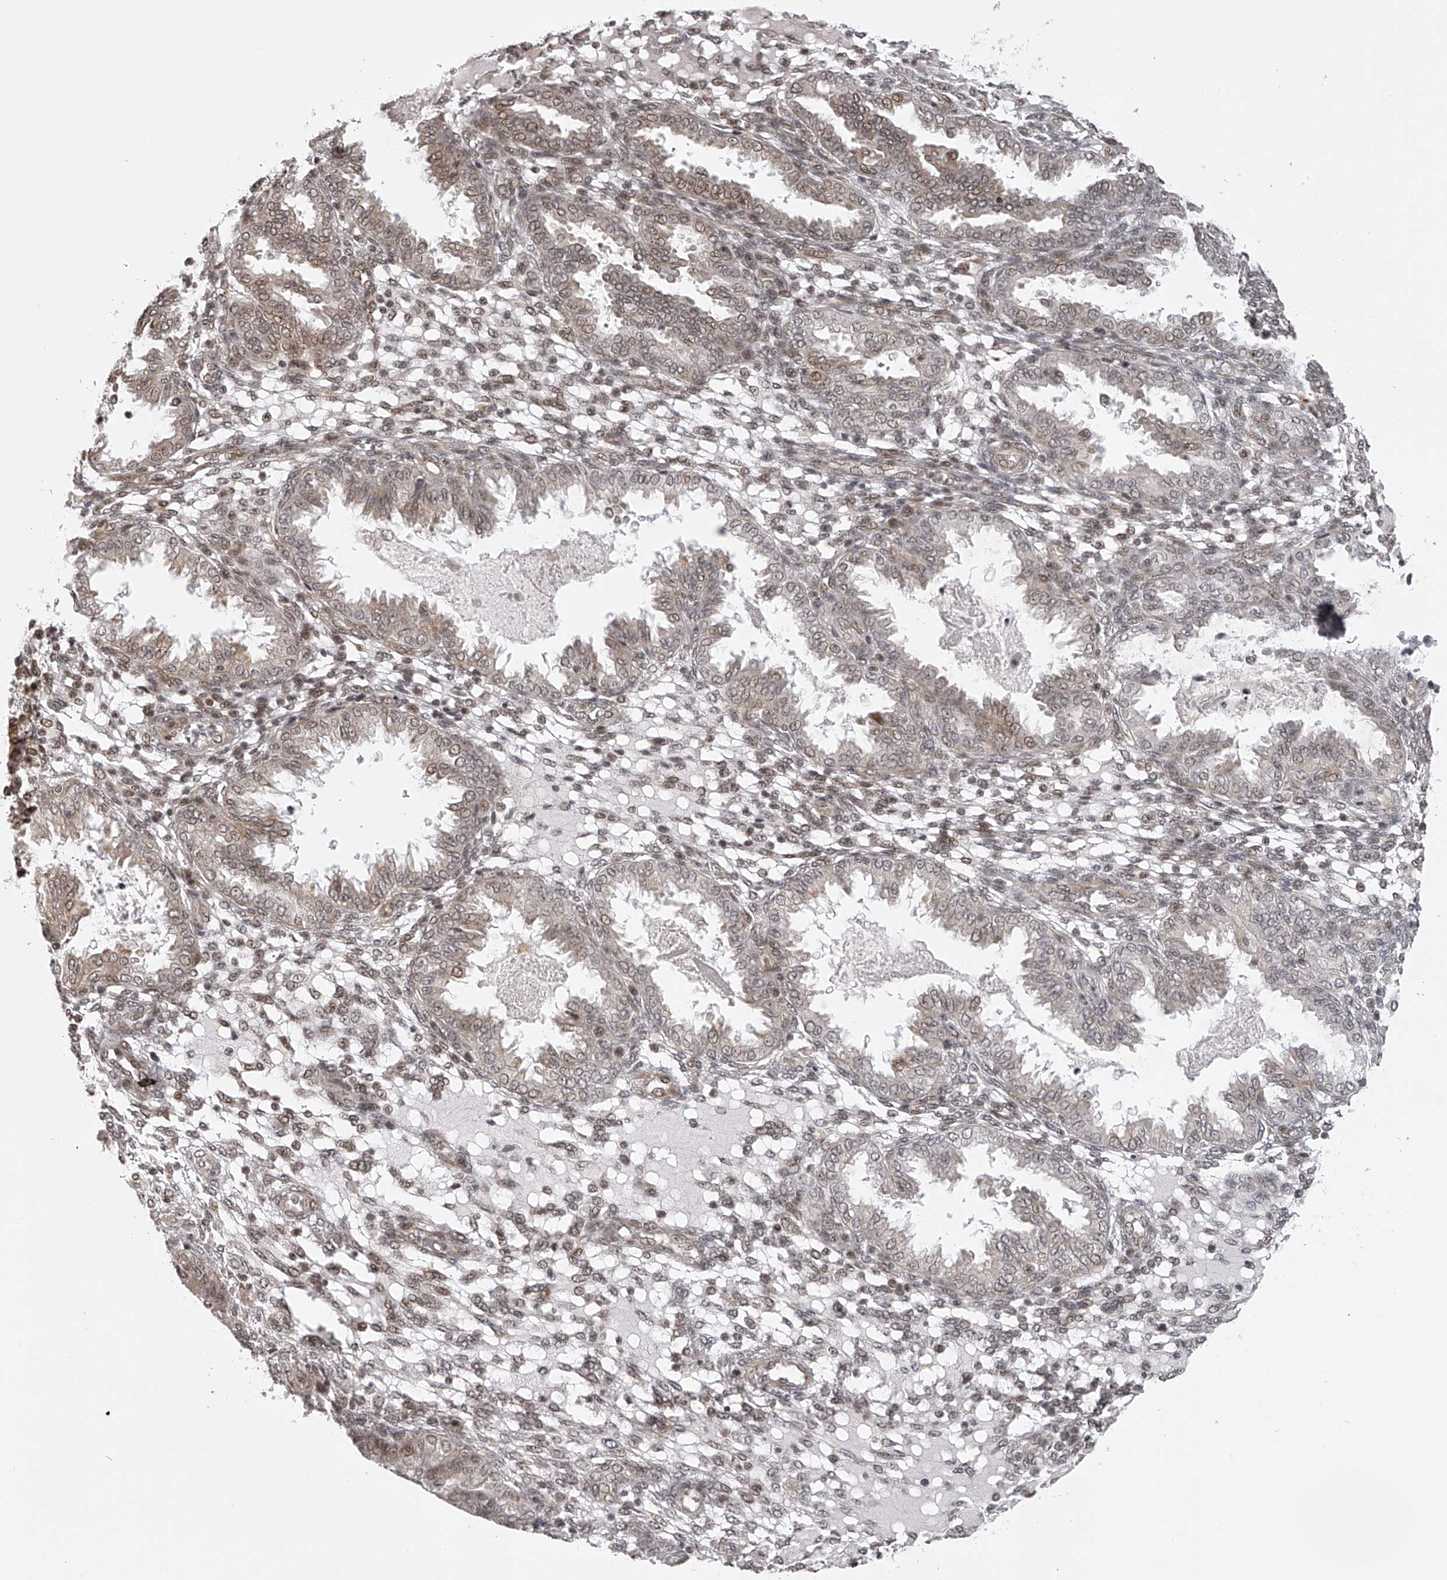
{"staining": {"intensity": "negative", "quantity": "none", "location": "none"}, "tissue": "endometrium", "cell_type": "Cells in endometrial stroma", "image_type": "normal", "snomed": [{"axis": "morphology", "description": "Normal tissue, NOS"}, {"axis": "topography", "description": "Endometrium"}], "caption": "Histopathology image shows no significant protein positivity in cells in endometrial stroma of normal endometrium.", "gene": "ODF2L", "patient": {"sex": "female", "age": 33}}